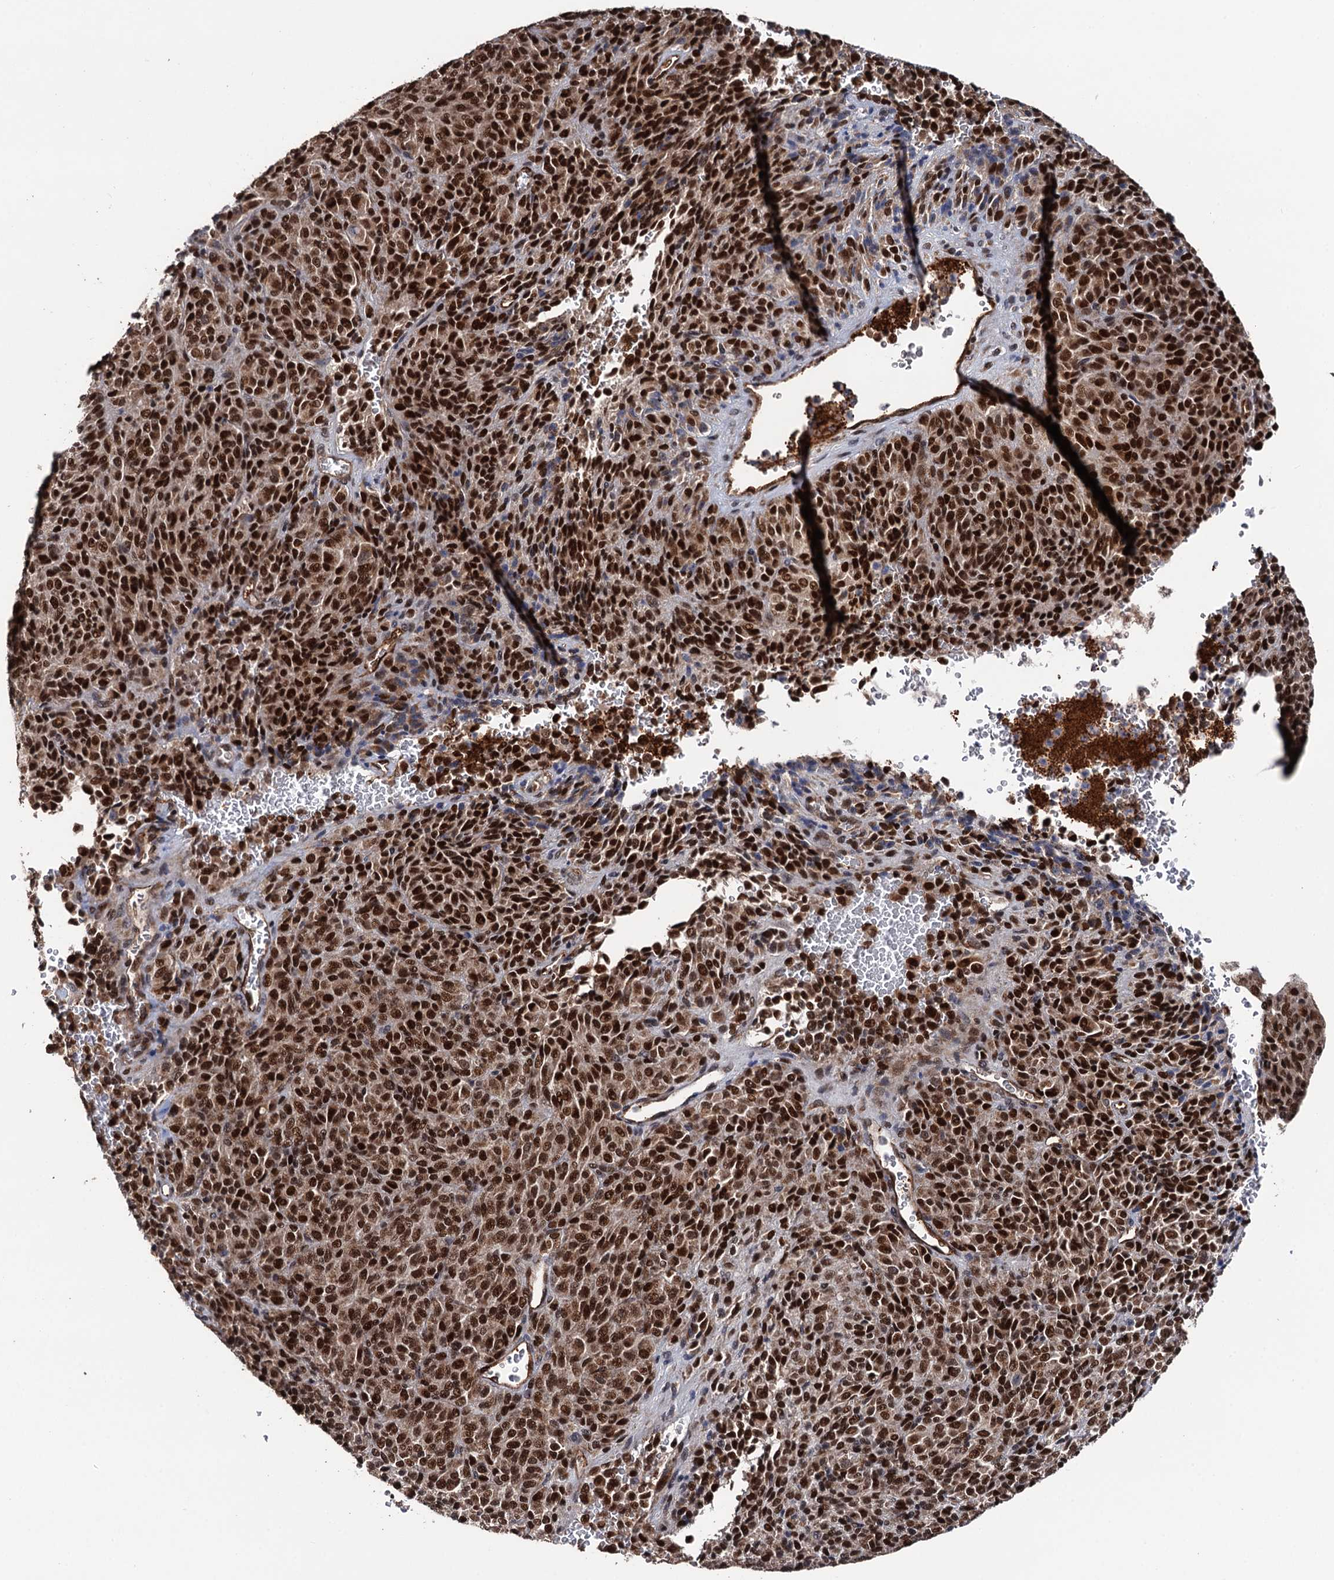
{"staining": {"intensity": "strong", "quantity": ">75%", "location": "cytoplasmic/membranous,nuclear"}, "tissue": "melanoma", "cell_type": "Tumor cells", "image_type": "cancer", "snomed": [{"axis": "morphology", "description": "Malignant melanoma, Metastatic site"}, {"axis": "topography", "description": "Brain"}], "caption": "IHC (DAB) staining of melanoma shows strong cytoplasmic/membranous and nuclear protein staining in approximately >75% of tumor cells.", "gene": "LRRC63", "patient": {"sex": "female", "age": 56}}